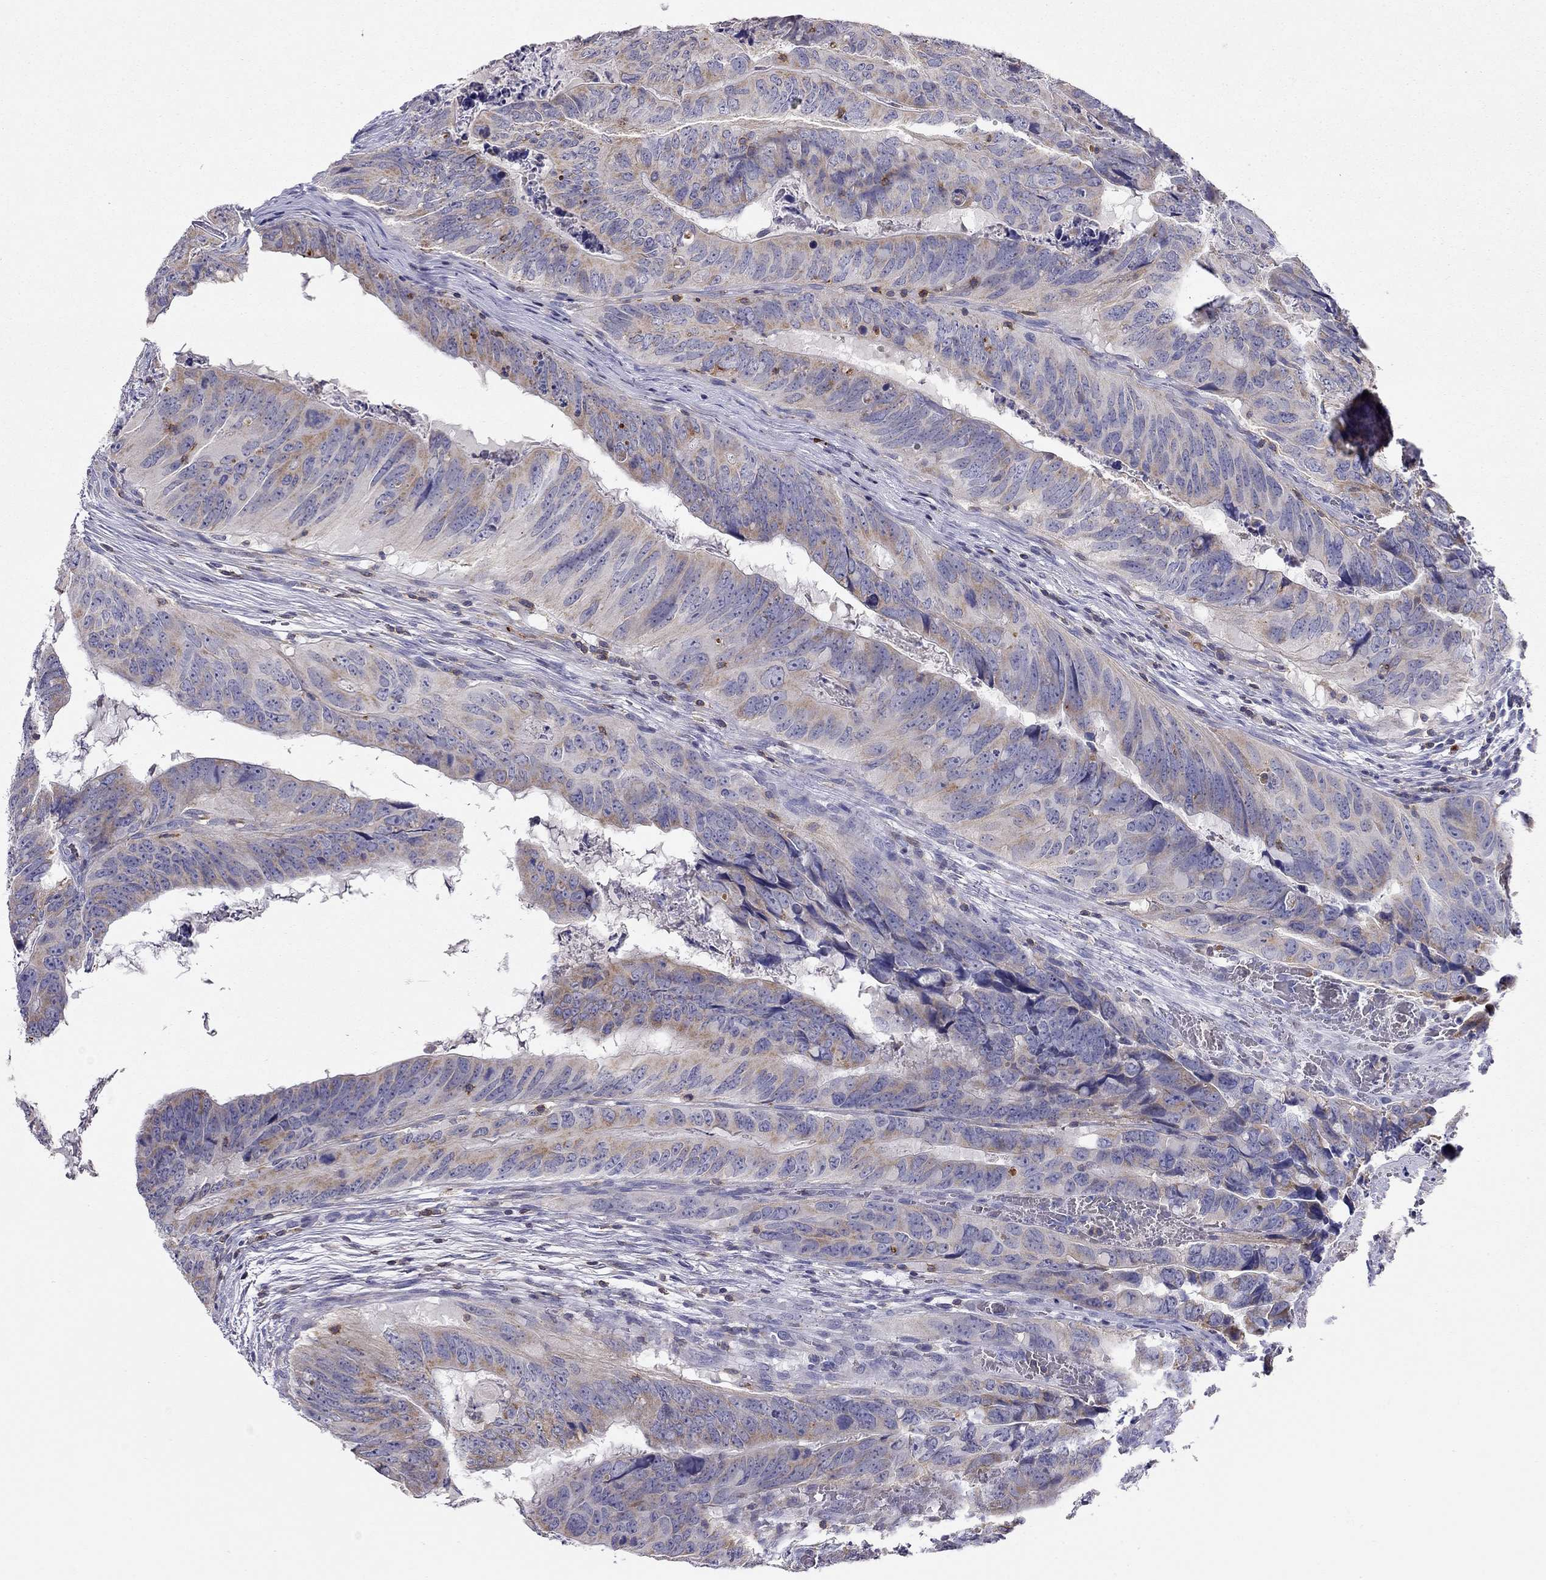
{"staining": {"intensity": "weak", "quantity": "25%-75%", "location": "cytoplasmic/membranous"}, "tissue": "colorectal cancer", "cell_type": "Tumor cells", "image_type": "cancer", "snomed": [{"axis": "morphology", "description": "Adenocarcinoma, NOS"}, {"axis": "topography", "description": "Colon"}], "caption": "The micrograph exhibits a brown stain indicating the presence of a protein in the cytoplasmic/membranous of tumor cells in adenocarcinoma (colorectal). (DAB (3,3'-diaminobenzidine) = brown stain, brightfield microscopy at high magnification).", "gene": "CITED1", "patient": {"sex": "male", "age": 79}}